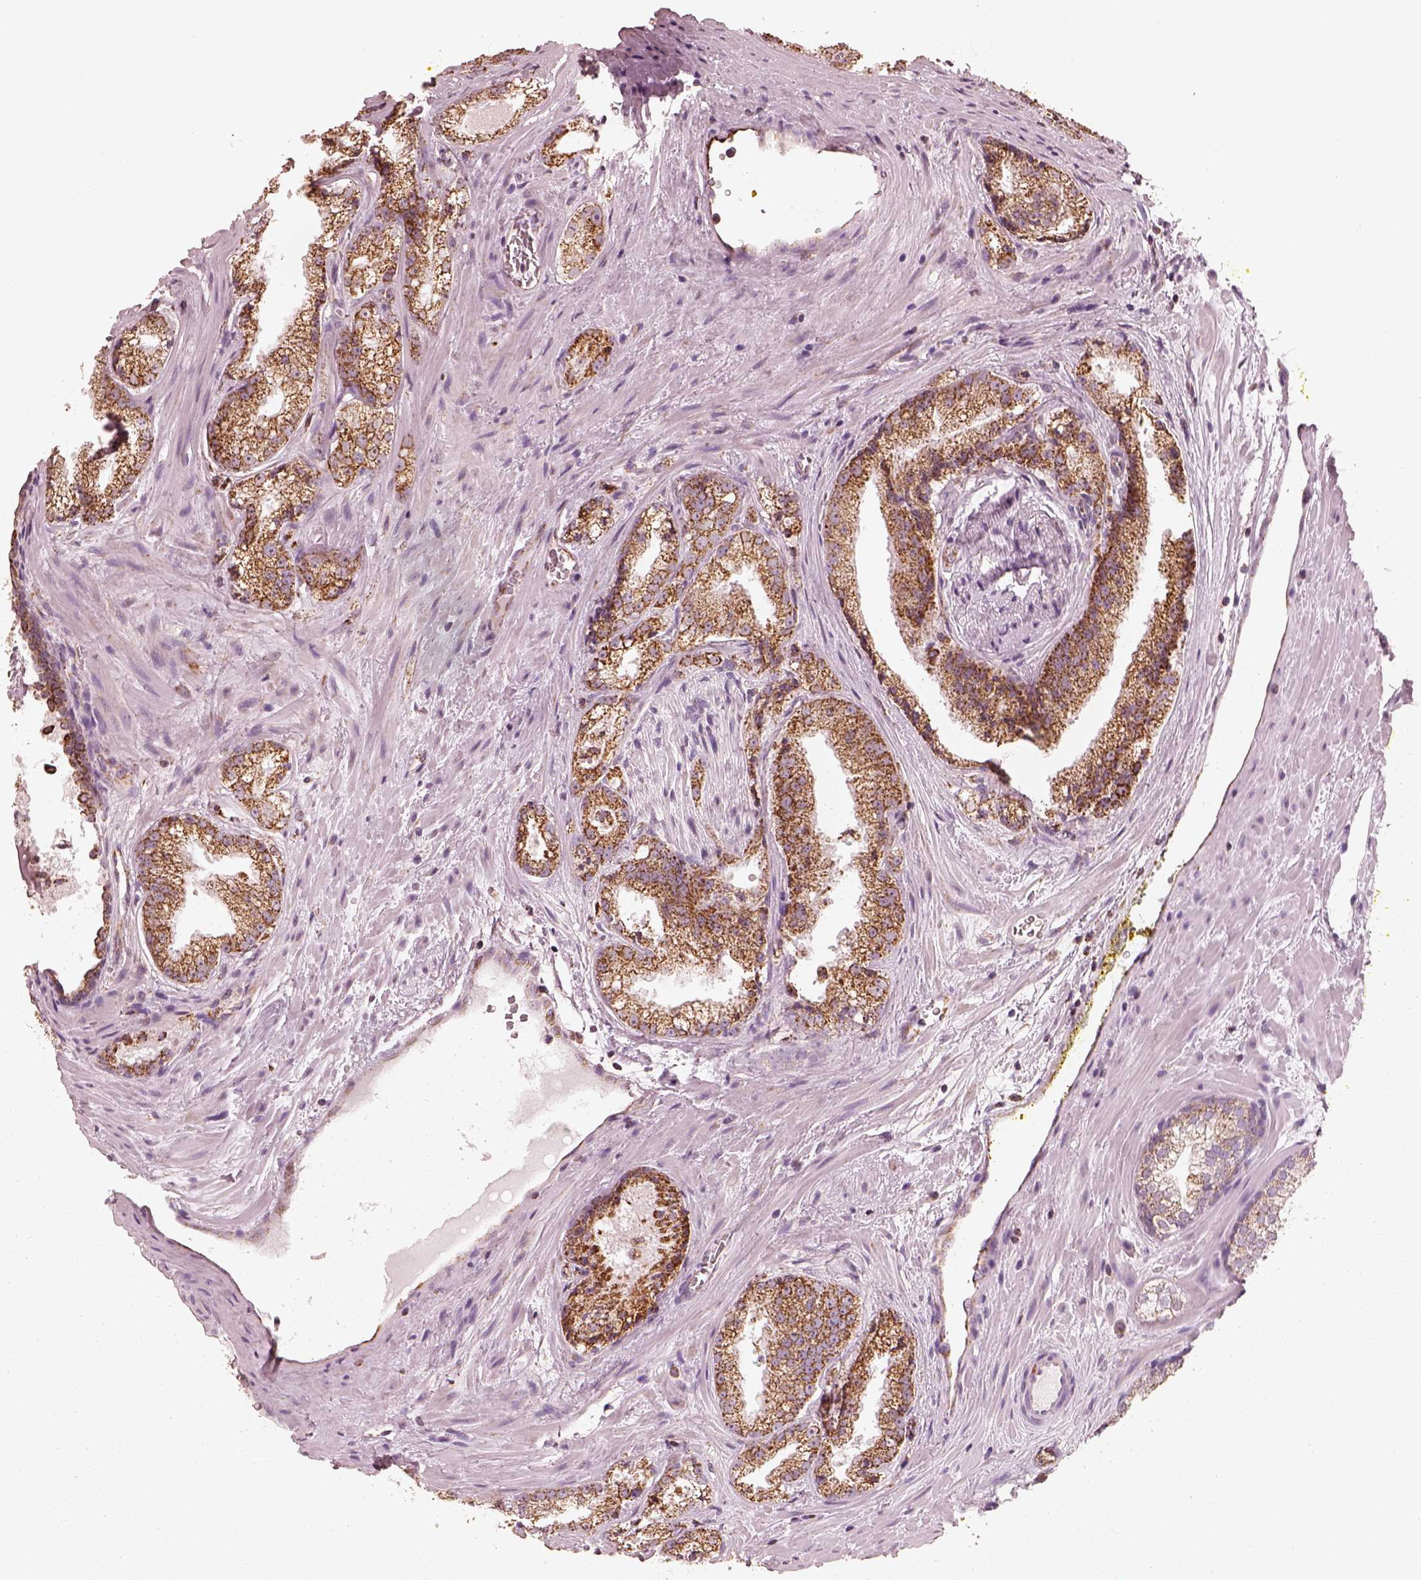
{"staining": {"intensity": "strong", "quantity": ">75%", "location": "cytoplasmic/membranous"}, "tissue": "prostate cancer", "cell_type": "Tumor cells", "image_type": "cancer", "snomed": [{"axis": "morphology", "description": "Adenocarcinoma, NOS"}, {"axis": "morphology", "description": "Adenocarcinoma, High grade"}, {"axis": "topography", "description": "Prostate"}], "caption": "Prostate adenocarcinoma stained with DAB (3,3'-diaminobenzidine) immunohistochemistry displays high levels of strong cytoplasmic/membranous staining in about >75% of tumor cells.", "gene": "ENTPD6", "patient": {"sex": "male", "age": 70}}